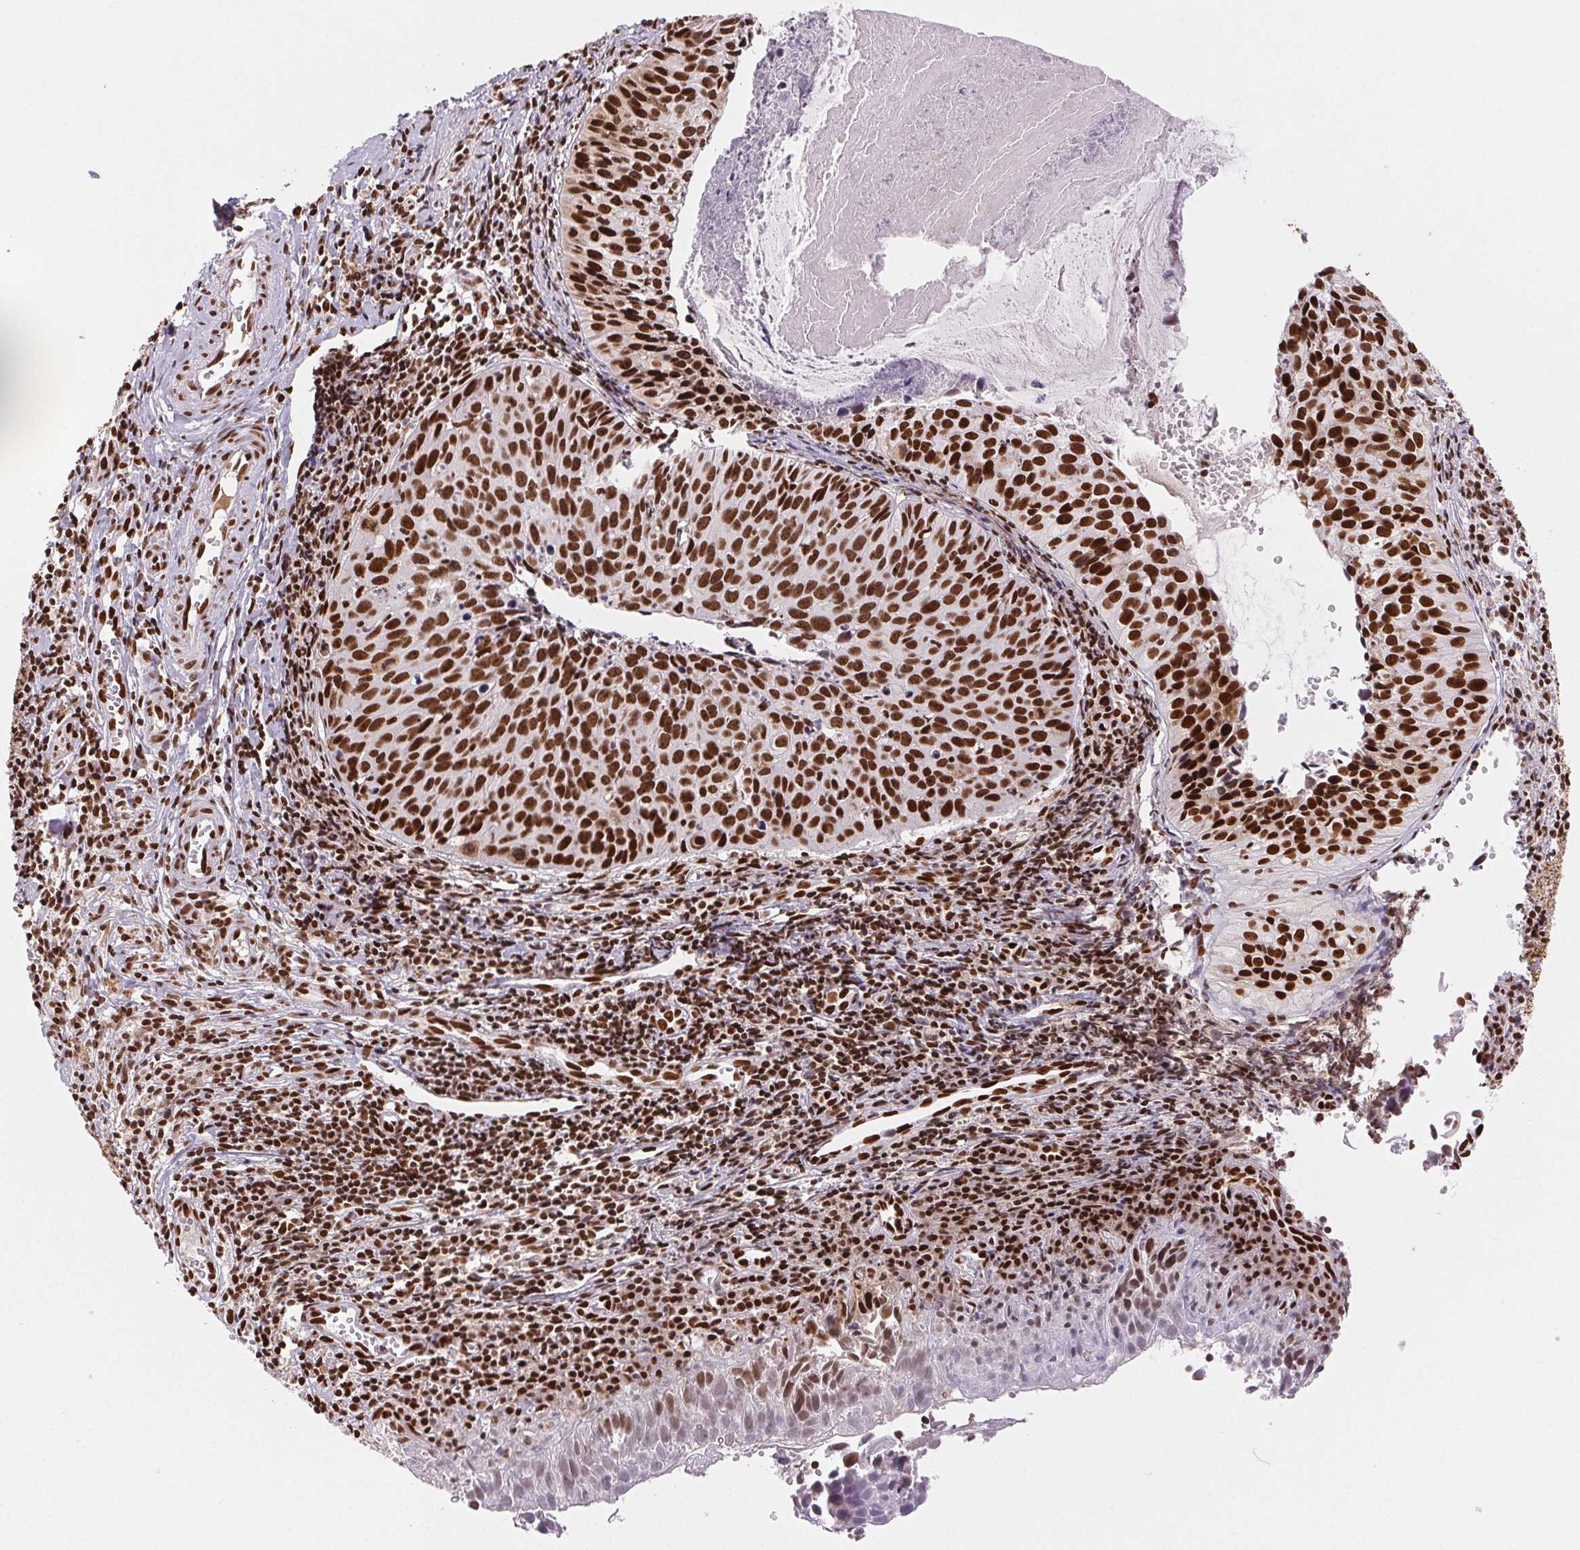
{"staining": {"intensity": "strong", "quantity": ">75%", "location": "nuclear"}, "tissue": "cervical cancer", "cell_type": "Tumor cells", "image_type": "cancer", "snomed": [{"axis": "morphology", "description": "Squamous cell carcinoma, NOS"}, {"axis": "topography", "description": "Cervix"}], "caption": "Immunohistochemistry (IHC) image of neoplastic tissue: cervical cancer (squamous cell carcinoma) stained using IHC demonstrates high levels of strong protein expression localized specifically in the nuclear of tumor cells, appearing as a nuclear brown color.", "gene": "ZNF80", "patient": {"sex": "female", "age": 31}}